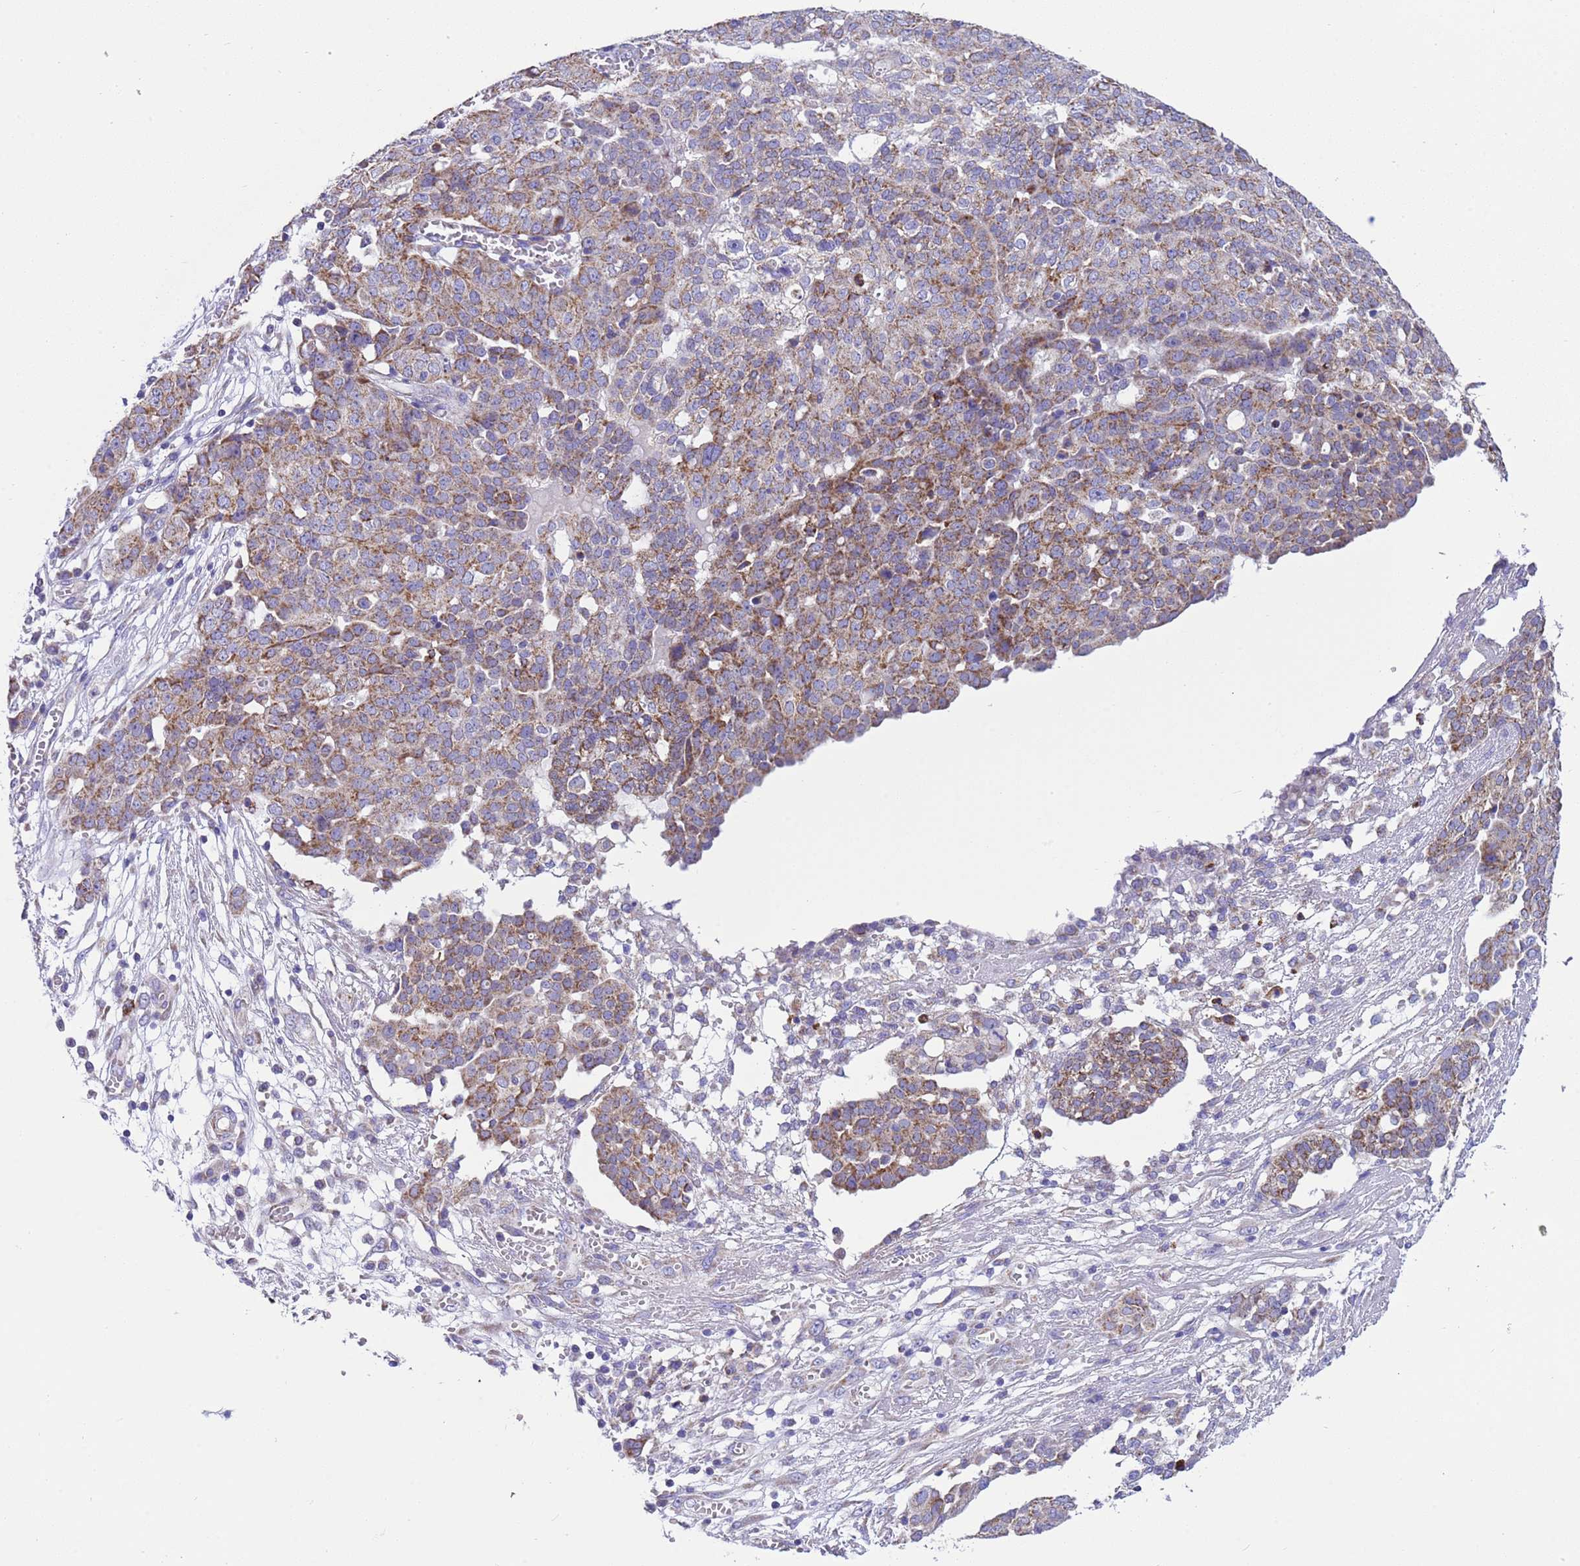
{"staining": {"intensity": "weak", "quantity": ">75%", "location": "cytoplasmic/membranous"}, "tissue": "ovarian cancer", "cell_type": "Tumor cells", "image_type": "cancer", "snomed": [{"axis": "morphology", "description": "Cystadenocarcinoma, serous, NOS"}, {"axis": "topography", "description": "Soft tissue"}, {"axis": "topography", "description": "Ovary"}], "caption": "Weak cytoplasmic/membranous positivity is identified in about >75% of tumor cells in ovarian serous cystadenocarcinoma.", "gene": "CCDC191", "patient": {"sex": "female", "age": 57}}